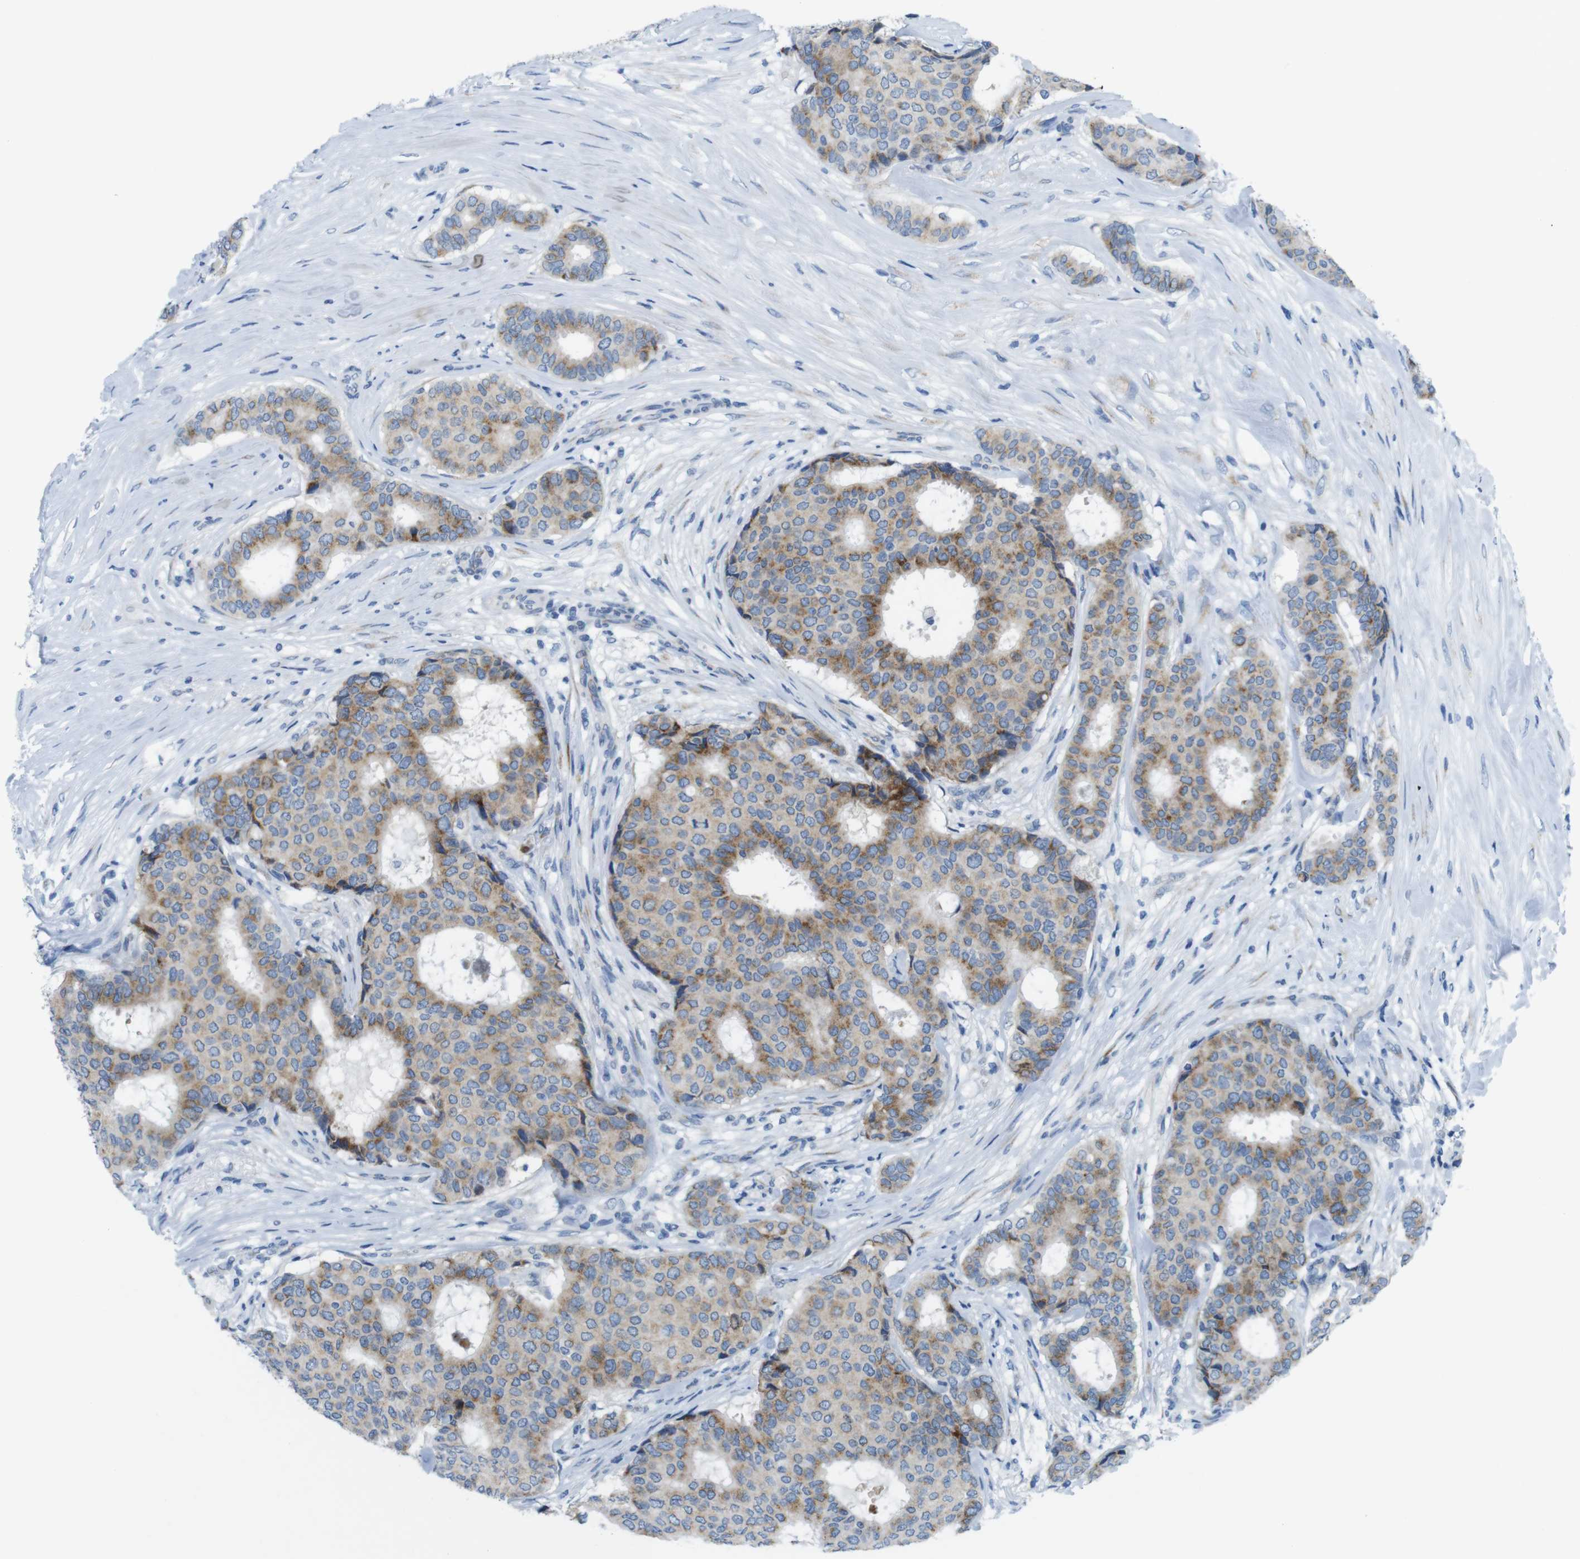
{"staining": {"intensity": "moderate", "quantity": ">75%", "location": "cytoplasmic/membranous"}, "tissue": "breast cancer", "cell_type": "Tumor cells", "image_type": "cancer", "snomed": [{"axis": "morphology", "description": "Duct carcinoma"}, {"axis": "topography", "description": "Breast"}], "caption": "Intraductal carcinoma (breast) tissue demonstrates moderate cytoplasmic/membranous expression in about >75% of tumor cells, visualized by immunohistochemistry. (brown staining indicates protein expression, while blue staining denotes nuclei).", "gene": "GOLGA2", "patient": {"sex": "female", "age": 75}}